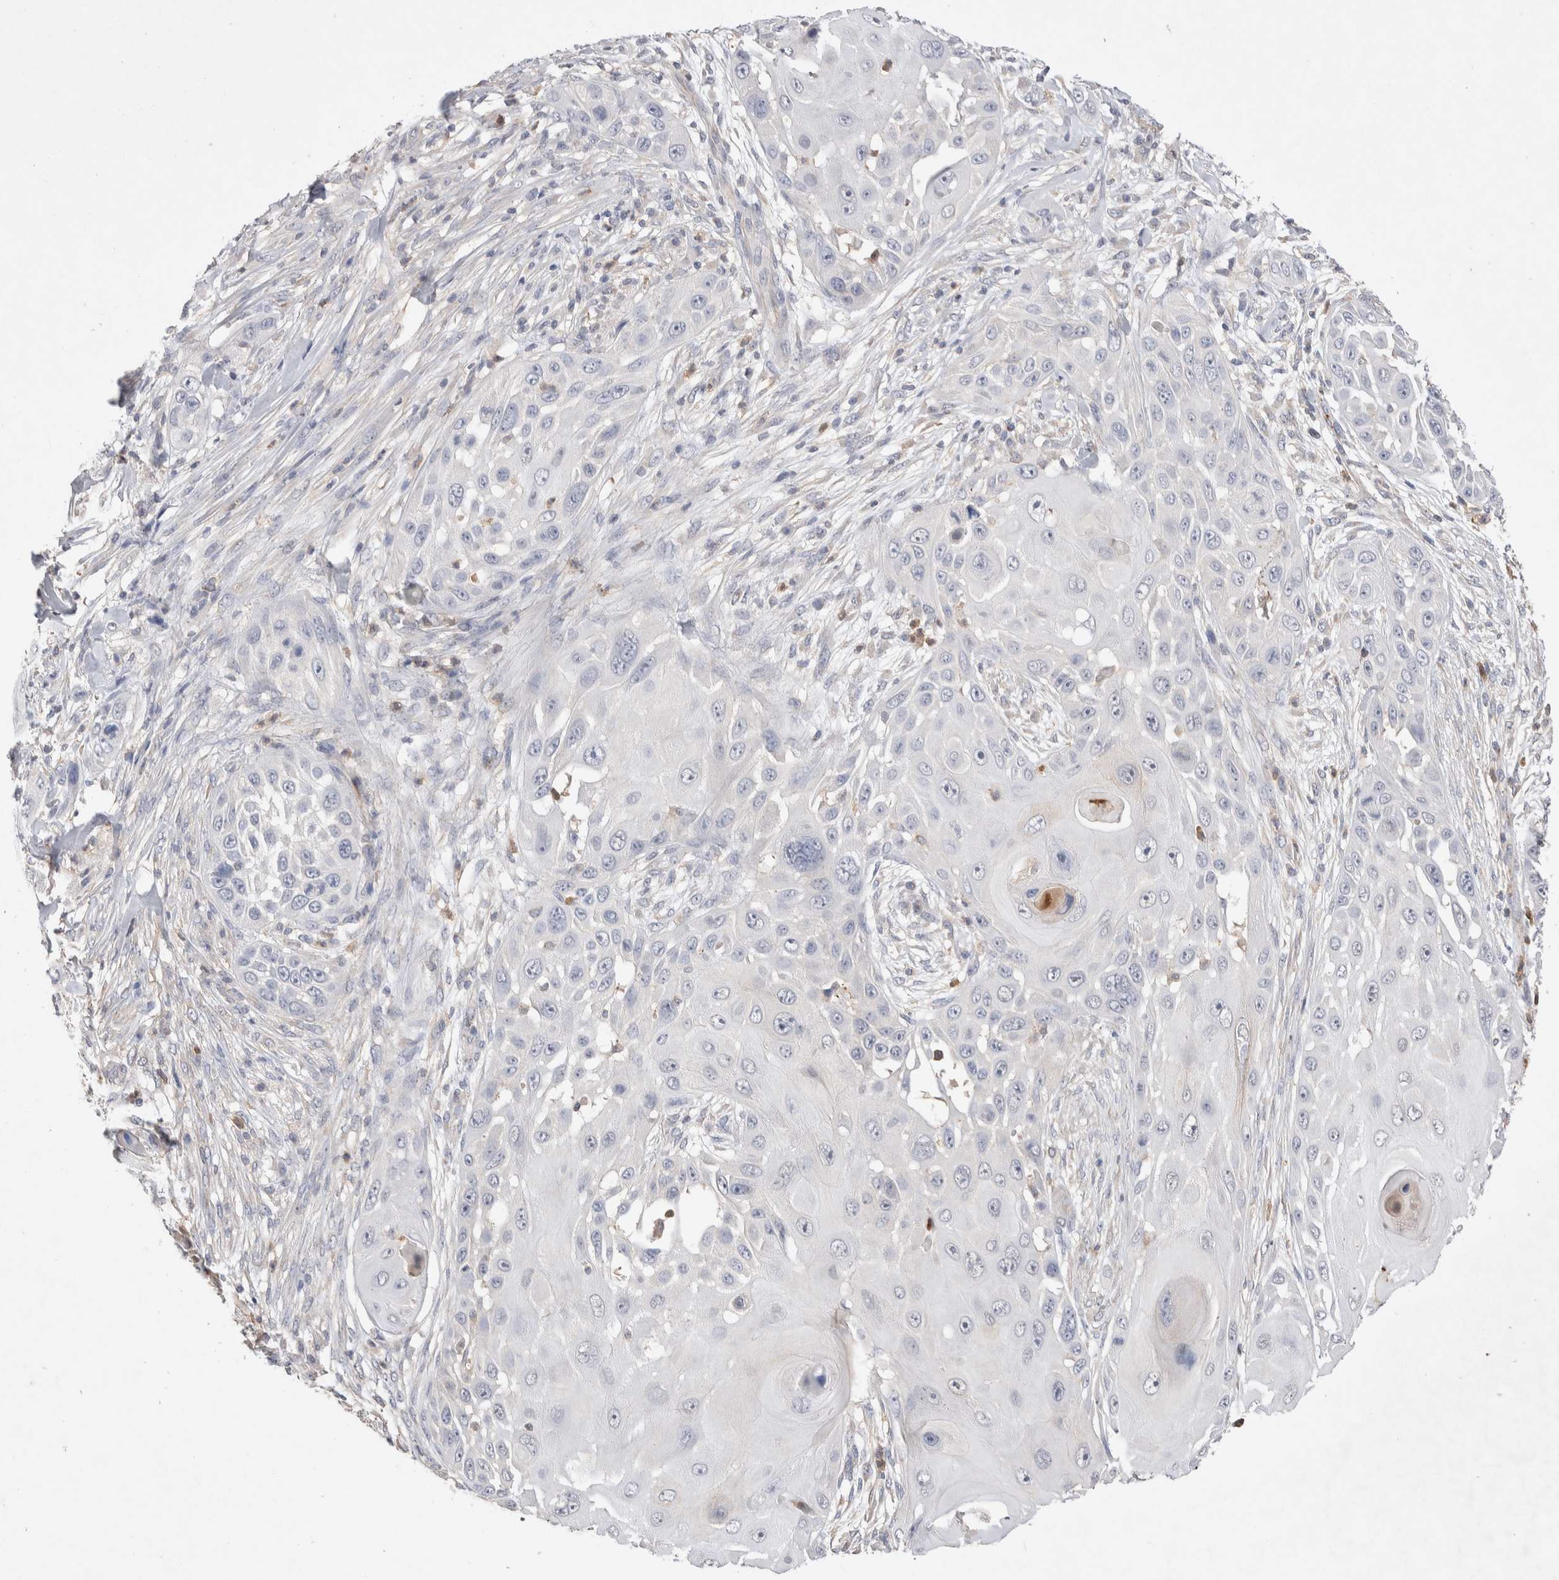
{"staining": {"intensity": "negative", "quantity": "none", "location": "none"}, "tissue": "skin cancer", "cell_type": "Tumor cells", "image_type": "cancer", "snomed": [{"axis": "morphology", "description": "Squamous cell carcinoma, NOS"}, {"axis": "topography", "description": "Skin"}], "caption": "Immunohistochemistry (IHC) micrograph of skin cancer (squamous cell carcinoma) stained for a protein (brown), which shows no positivity in tumor cells.", "gene": "FFAR2", "patient": {"sex": "female", "age": 44}}